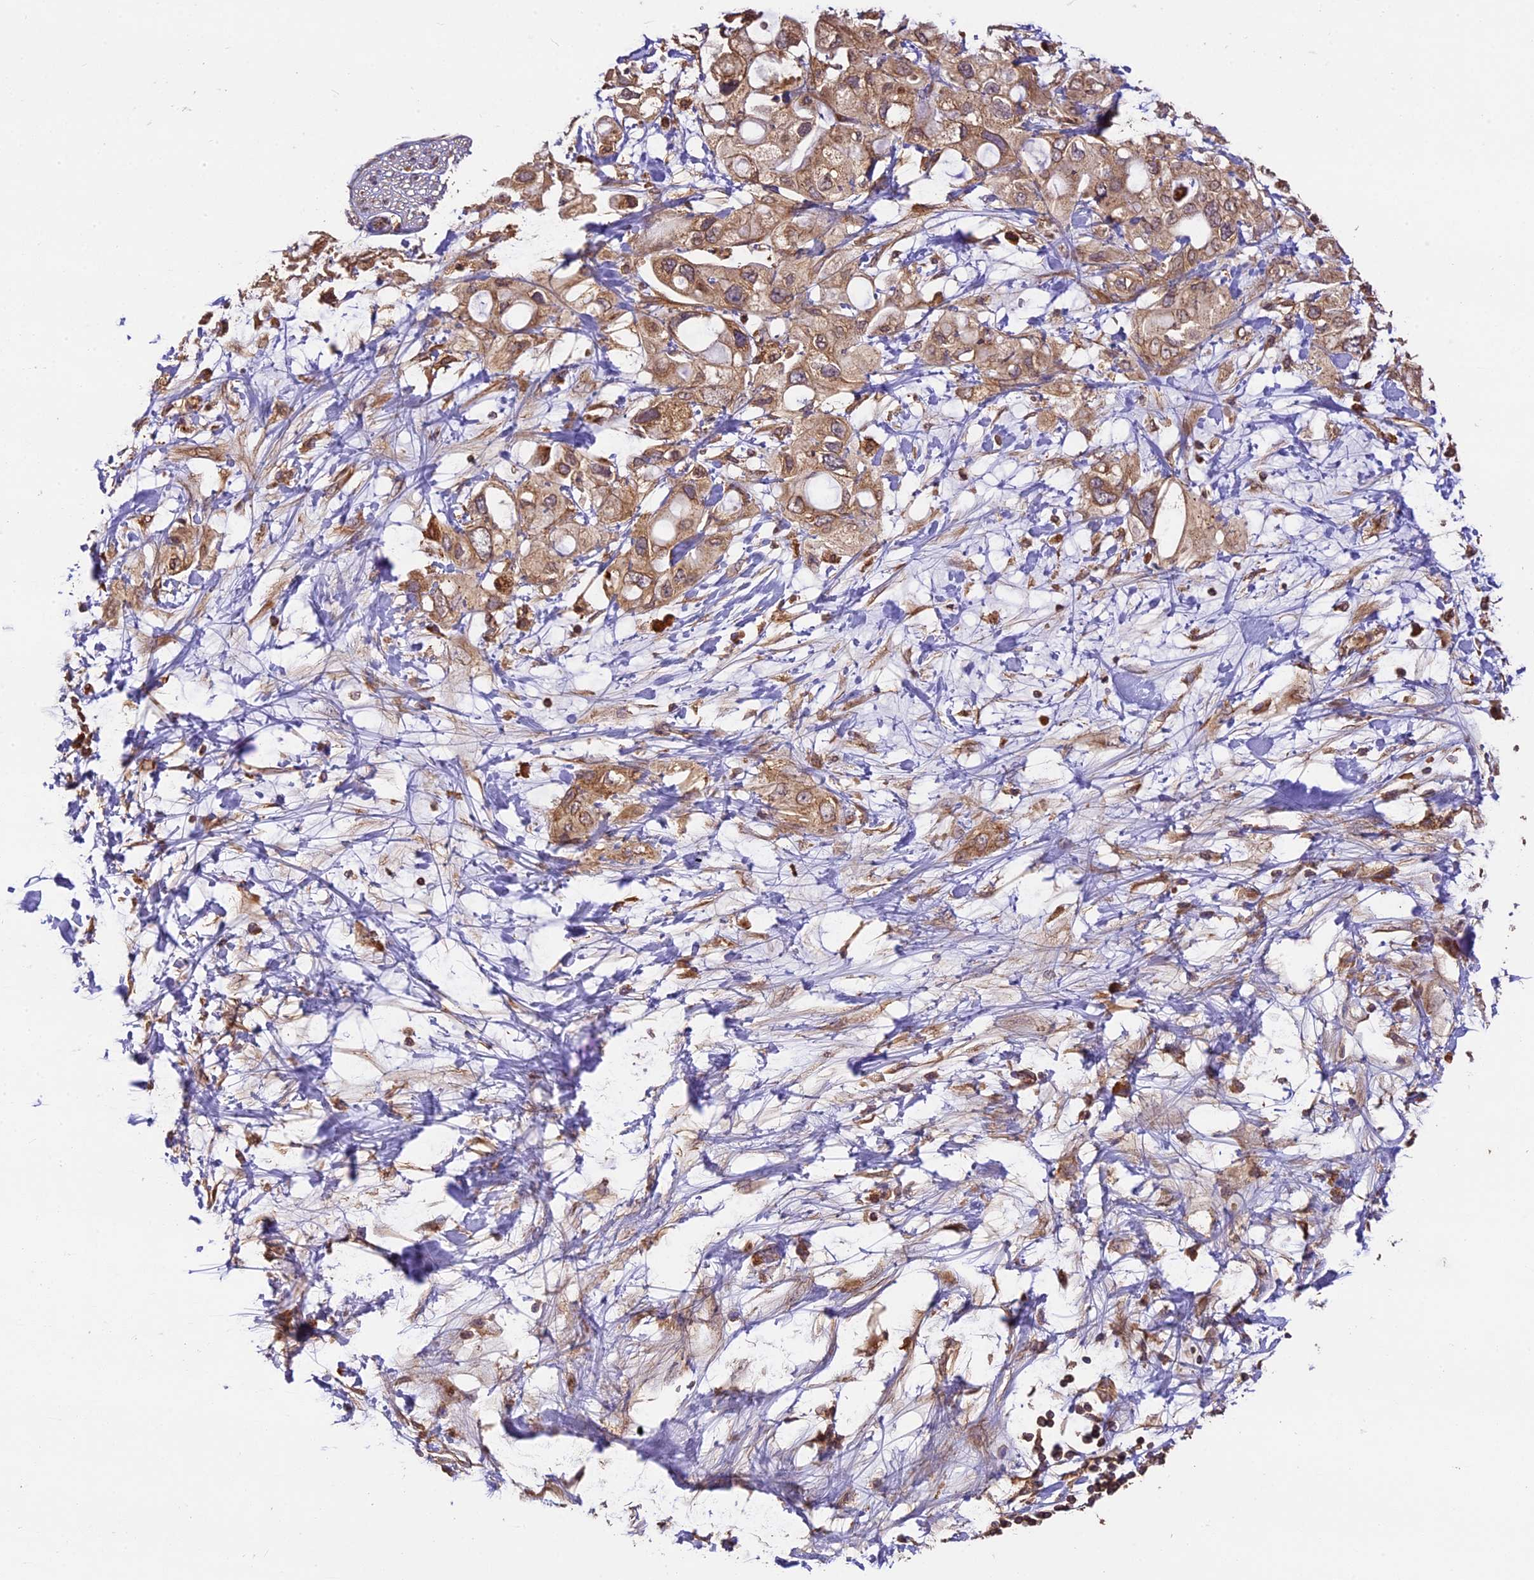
{"staining": {"intensity": "moderate", "quantity": ">75%", "location": "cytoplasmic/membranous"}, "tissue": "pancreatic cancer", "cell_type": "Tumor cells", "image_type": "cancer", "snomed": [{"axis": "morphology", "description": "Adenocarcinoma, NOS"}, {"axis": "topography", "description": "Pancreas"}], "caption": "Tumor cells display medium levels of moderate cytoplasmic/membranous positivity in approximately >75% of cells in adenocarcinoma (pancreatic).", "gene": "BRAP", "patient": {"sex": "female", "age": 56}}